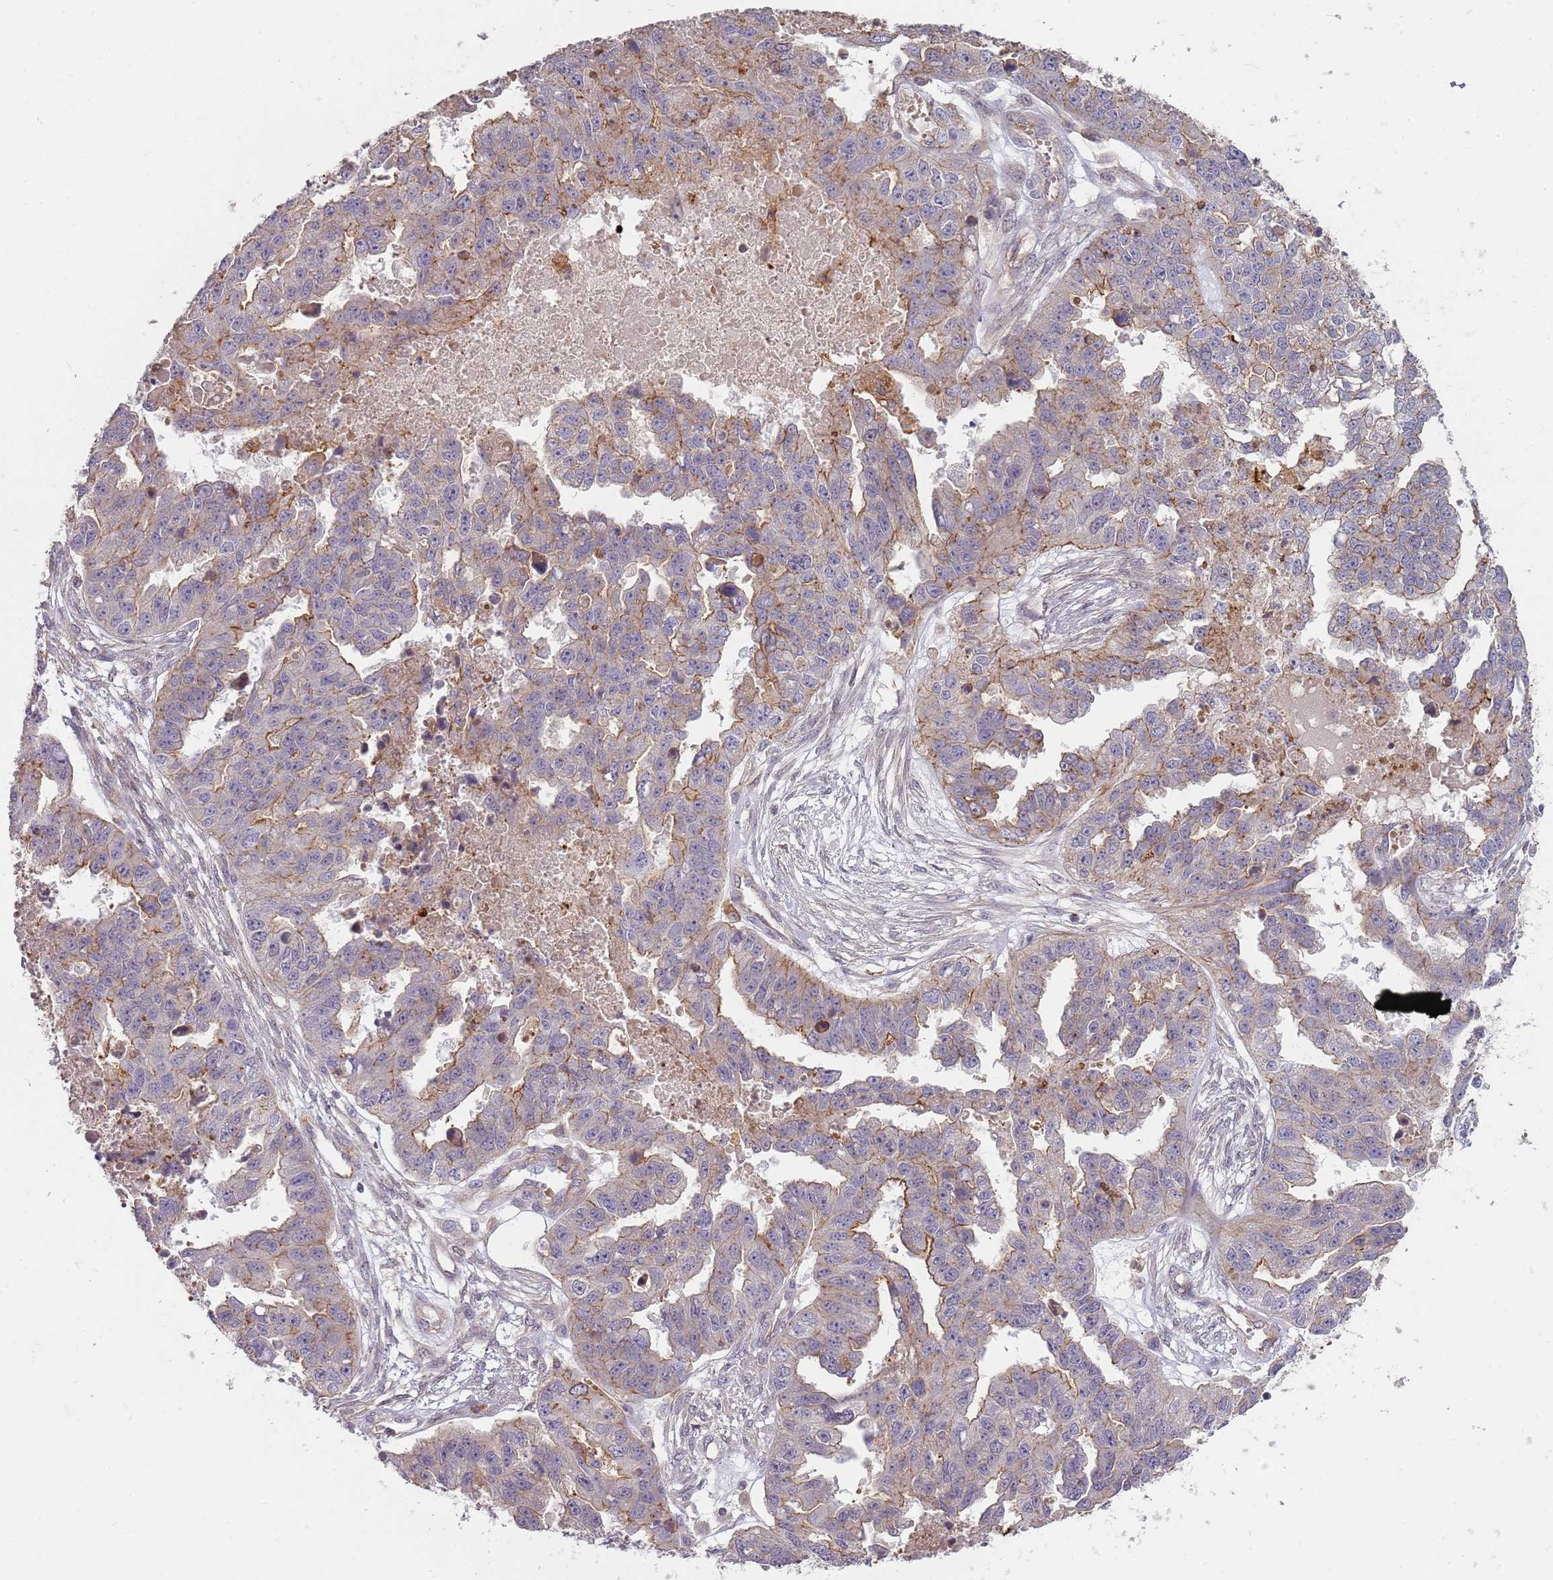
{"staining": {"intensity": "moderate", "quantity": "25%-75%", "location": "cytoplasmic/membranous"}, "tissue": "ovarian cancer", "cell_type": "Tumor cells", "image_type": "cancer", "snomed": [{"axis": "morphology", "description": "Cystadenocarcinoma, serous, NOS"}, {"axis": "topography", "description": "Ovary"}], "caption": "Moderate cytoplasmic/membranous staining for a protein is present in approximately 25%-75% of tumor cells of ovarian cancer (serous cystadenocarcinoma) using immunohistochemistry (IHC).", "gene": "PPP1R14C", "patient": {"sex": "female", "age": 58}}